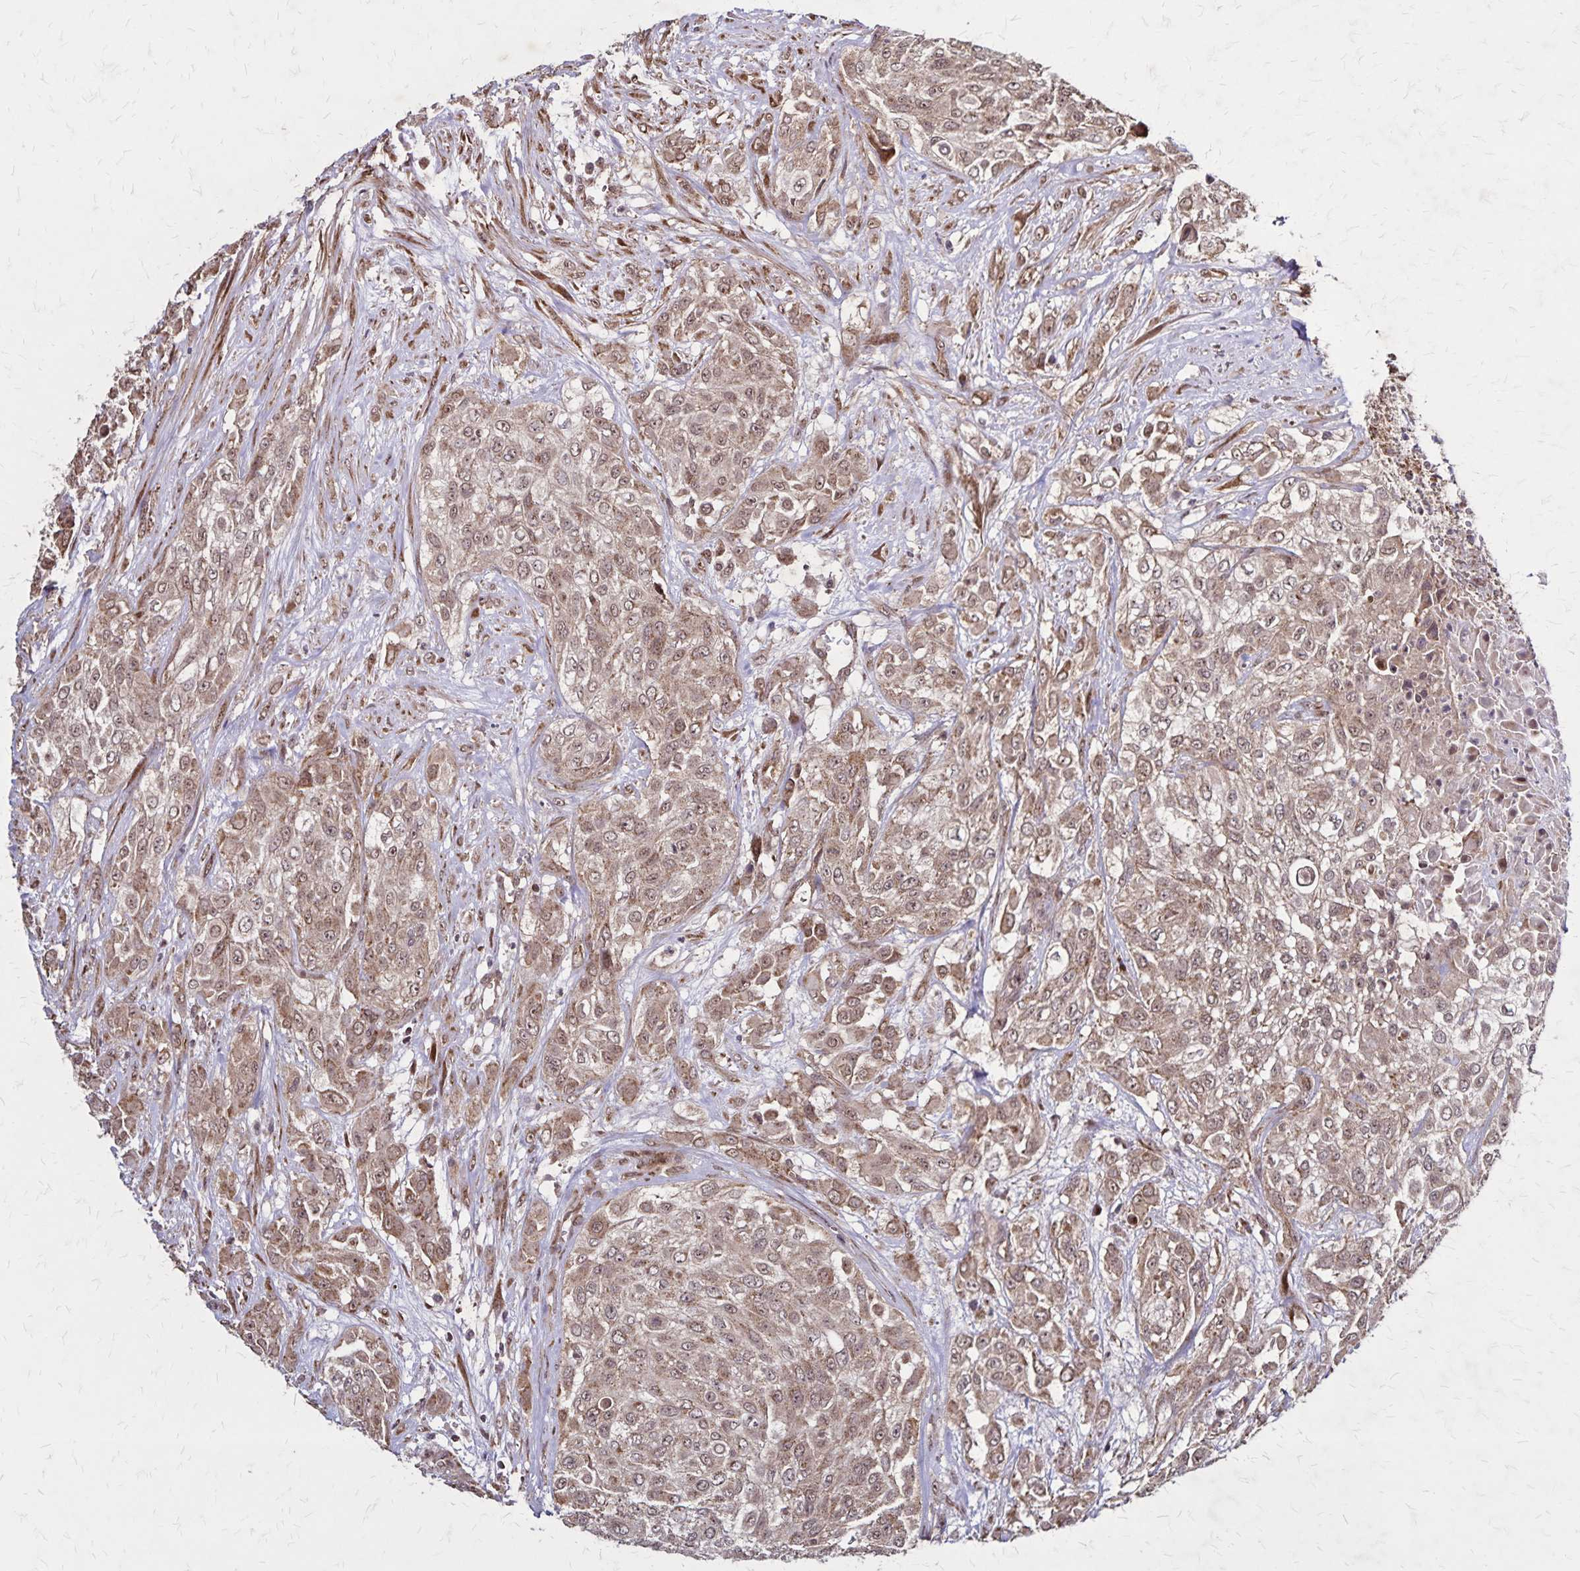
{"staining": {"intensity": "moderate", "quantity": ">75%", "location": "cytoplasmic/membranous,nuclear"}, "tissue": "urothelial cancer", "cell_type": "Tumor cells", "image_type": "cancer", "snomed": [{"axis": "morphology", "description": "Urothelial carcinoma, High grade"}, {"axis": "topography", "description": "Urinary bladder"}], "caption": "Urothelial cancer was stained to show a protein in brown. There is medium levels of moderate cytoplasmic/membranous and nuclear positivity in approximately >75% of tumor cells. (brown staining indicates protein expression, while blue staining denotes nuclei).", "gene": "NFS1", "patient": {"sex": "male", "age": 57}}